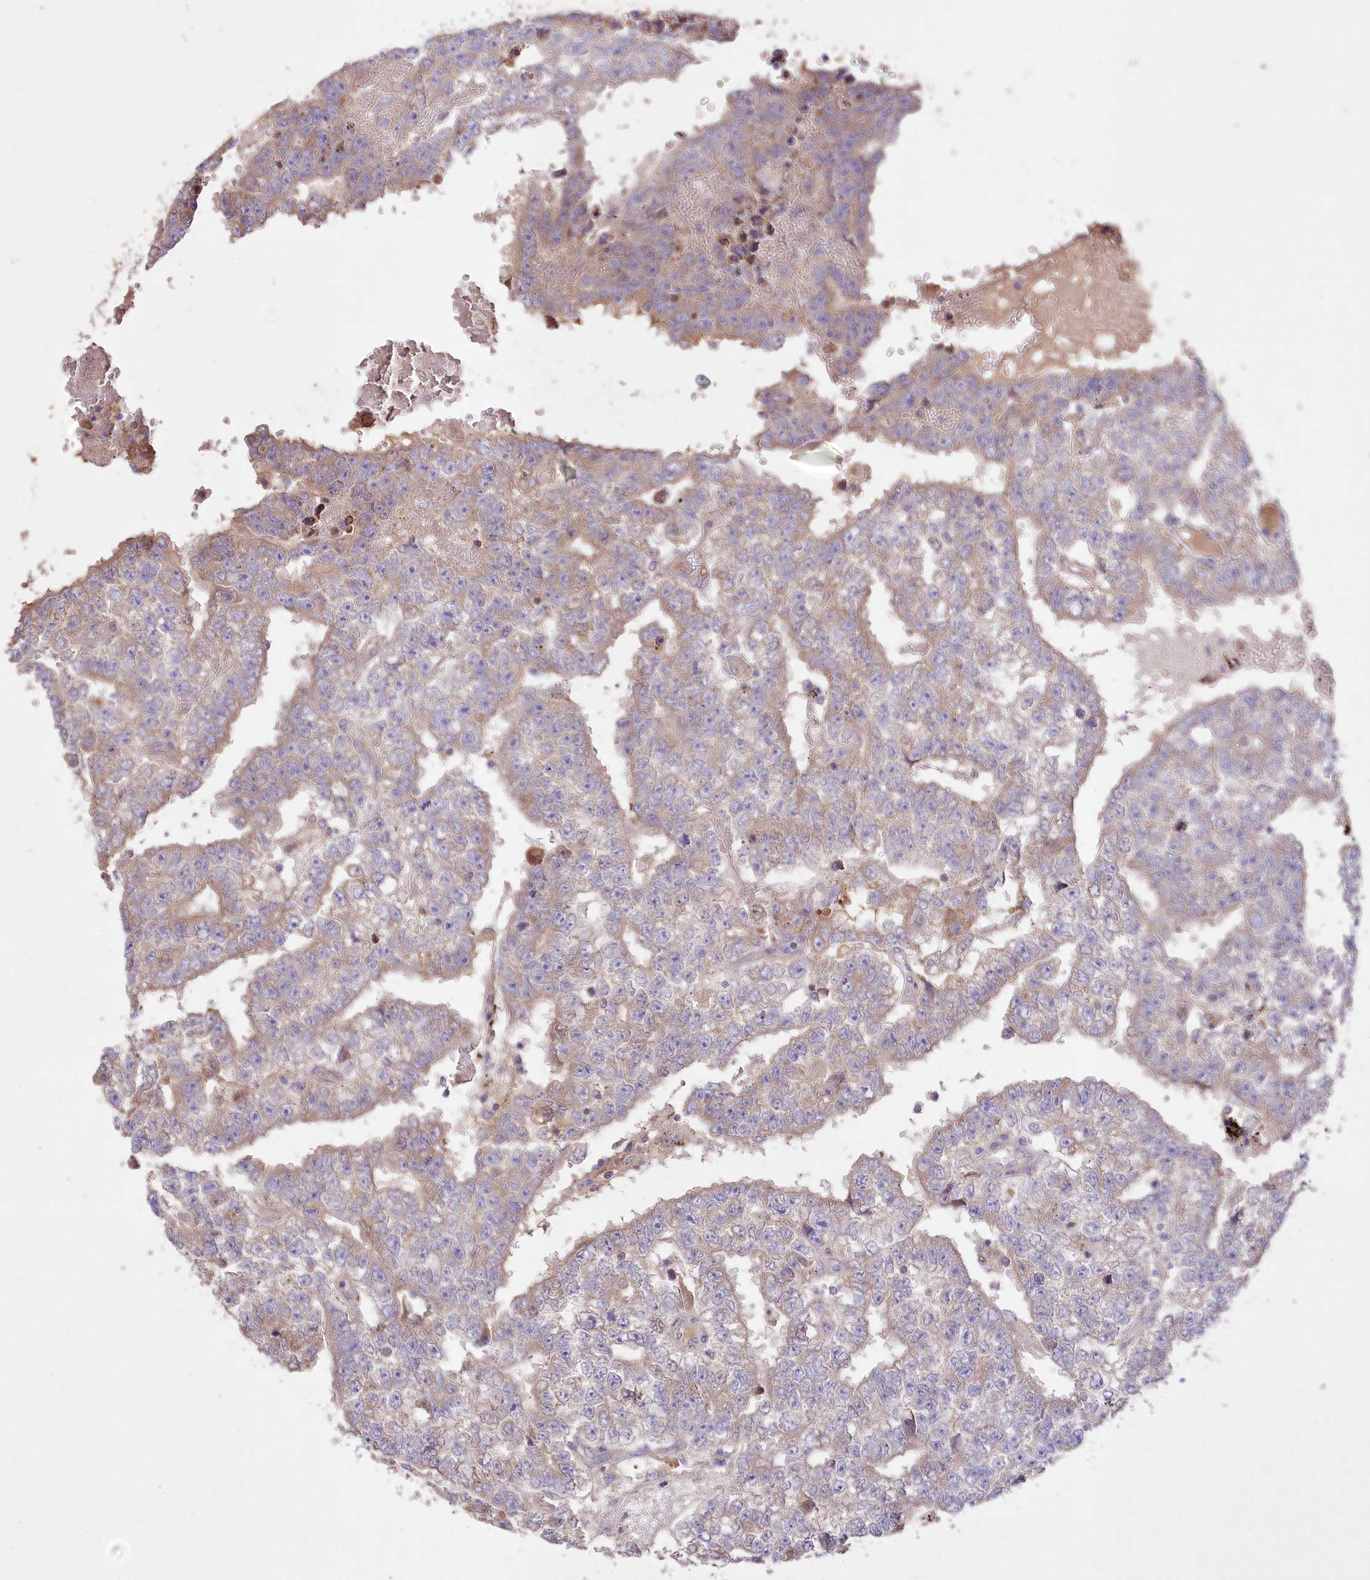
{"staining": {"intensity": "weak", "quantity": "25%-75%", "location": "cytoplasmic/membranous"}, "tissue": "testis cancer", "cell_type": "Tumor cells", "image_type": "cancer", "snomed": [{"axis": "morphology", "description": "Carcinoma, Embryonal, NOS"}, {"axis": "topography", "description": "Testis"}], "caption": "Weak cytoplasmic/membranous positivity is identified in approximately 25%-75% of tumor cells in testis embryonal carcinoma. (DAB (3,3'-diaminobenzidine) = brown stain, brightfield microscopy at high magnification).", "gene": "PBLD", "patient": {"sex": "male", "age": 25}}